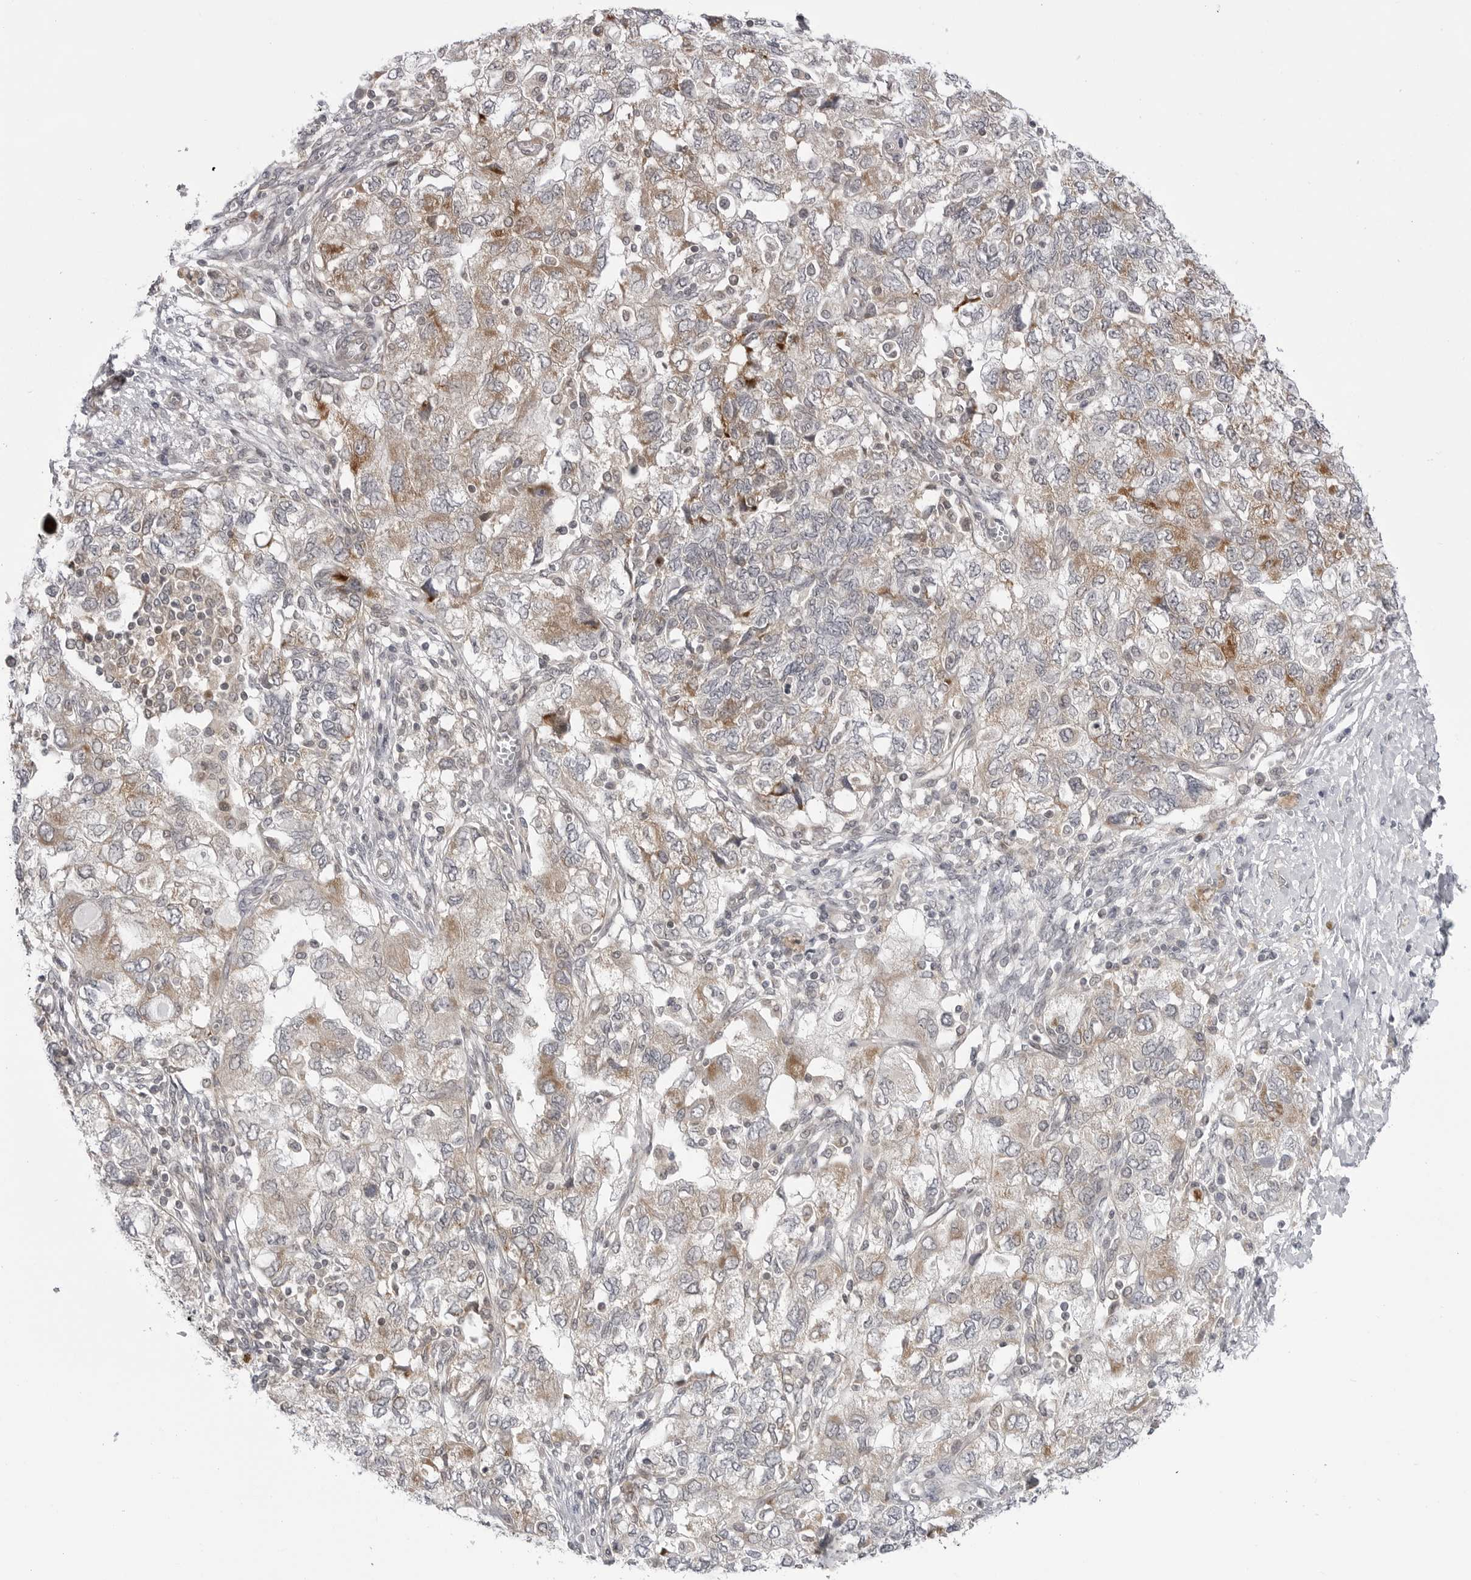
{"staining": {"intensity": "weak", "quantity": "25%-75%", "location": "cytoplasmic/membranous"}, "tissue": "ovarian cancer", "cell_type": "Tumor cells", "image_type": "cancer", "snomed": [{"axis": "morphology", "description": "Carcinoma, NOS"}, {"axis": "morphology", "description": "Cystadenocarcinoma, serous, NOS"}, {"axis": "topography", "description": "Ovary"}], "caption": "Ovarian cancer stained for a protein reveals weak cytoplasmic/membranous positivity in tumor cells.", "gene": "CCDC18", "patient": {"sex": "female", "age": 69}}